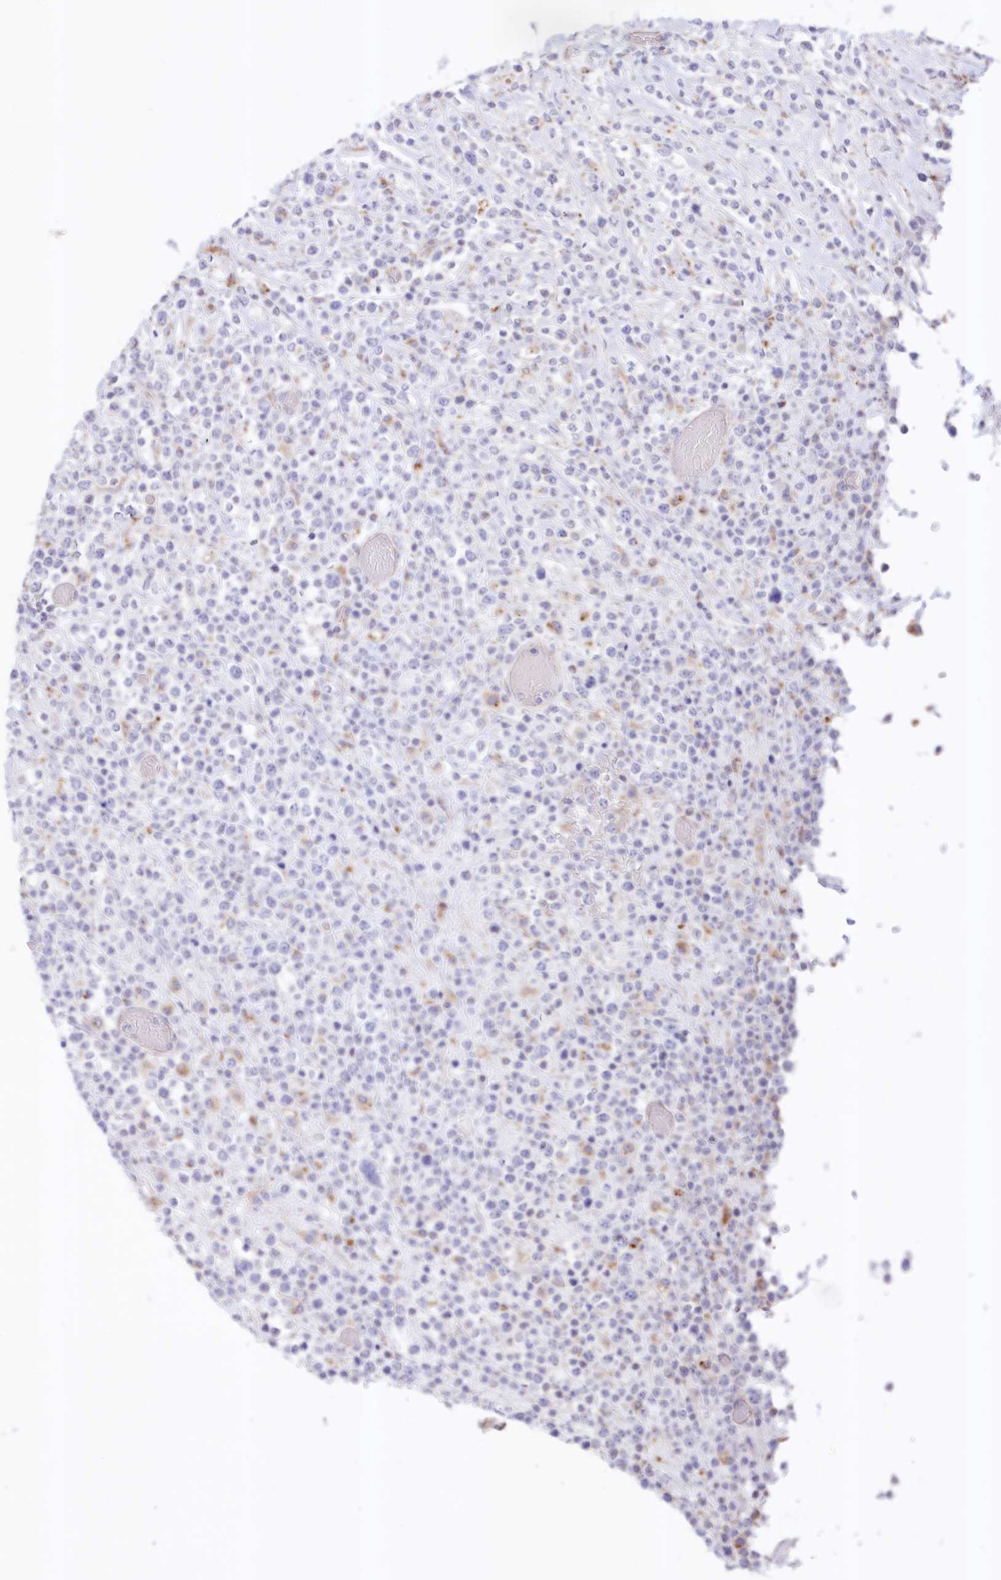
{"staining": {"intensity": "negative", "quantity": "none", "location": "none"}, "tissue": "lymphoma", "cell_type": "Tumor cells", "image_type": "cancer", "snomed": [{"axis": "morphology", "description": "Malignant lymphoma, non-Hodgkin's type, High grade"}, {"axis": "topography", "description": "Colon"}], "caption": "IHC of human high-grade malignant lymphoma, non-Hodgkin's type exhibits no positivity in tumor cells.", "gene": "TPP1", "patient": {"sex": "female", "age": 53}}